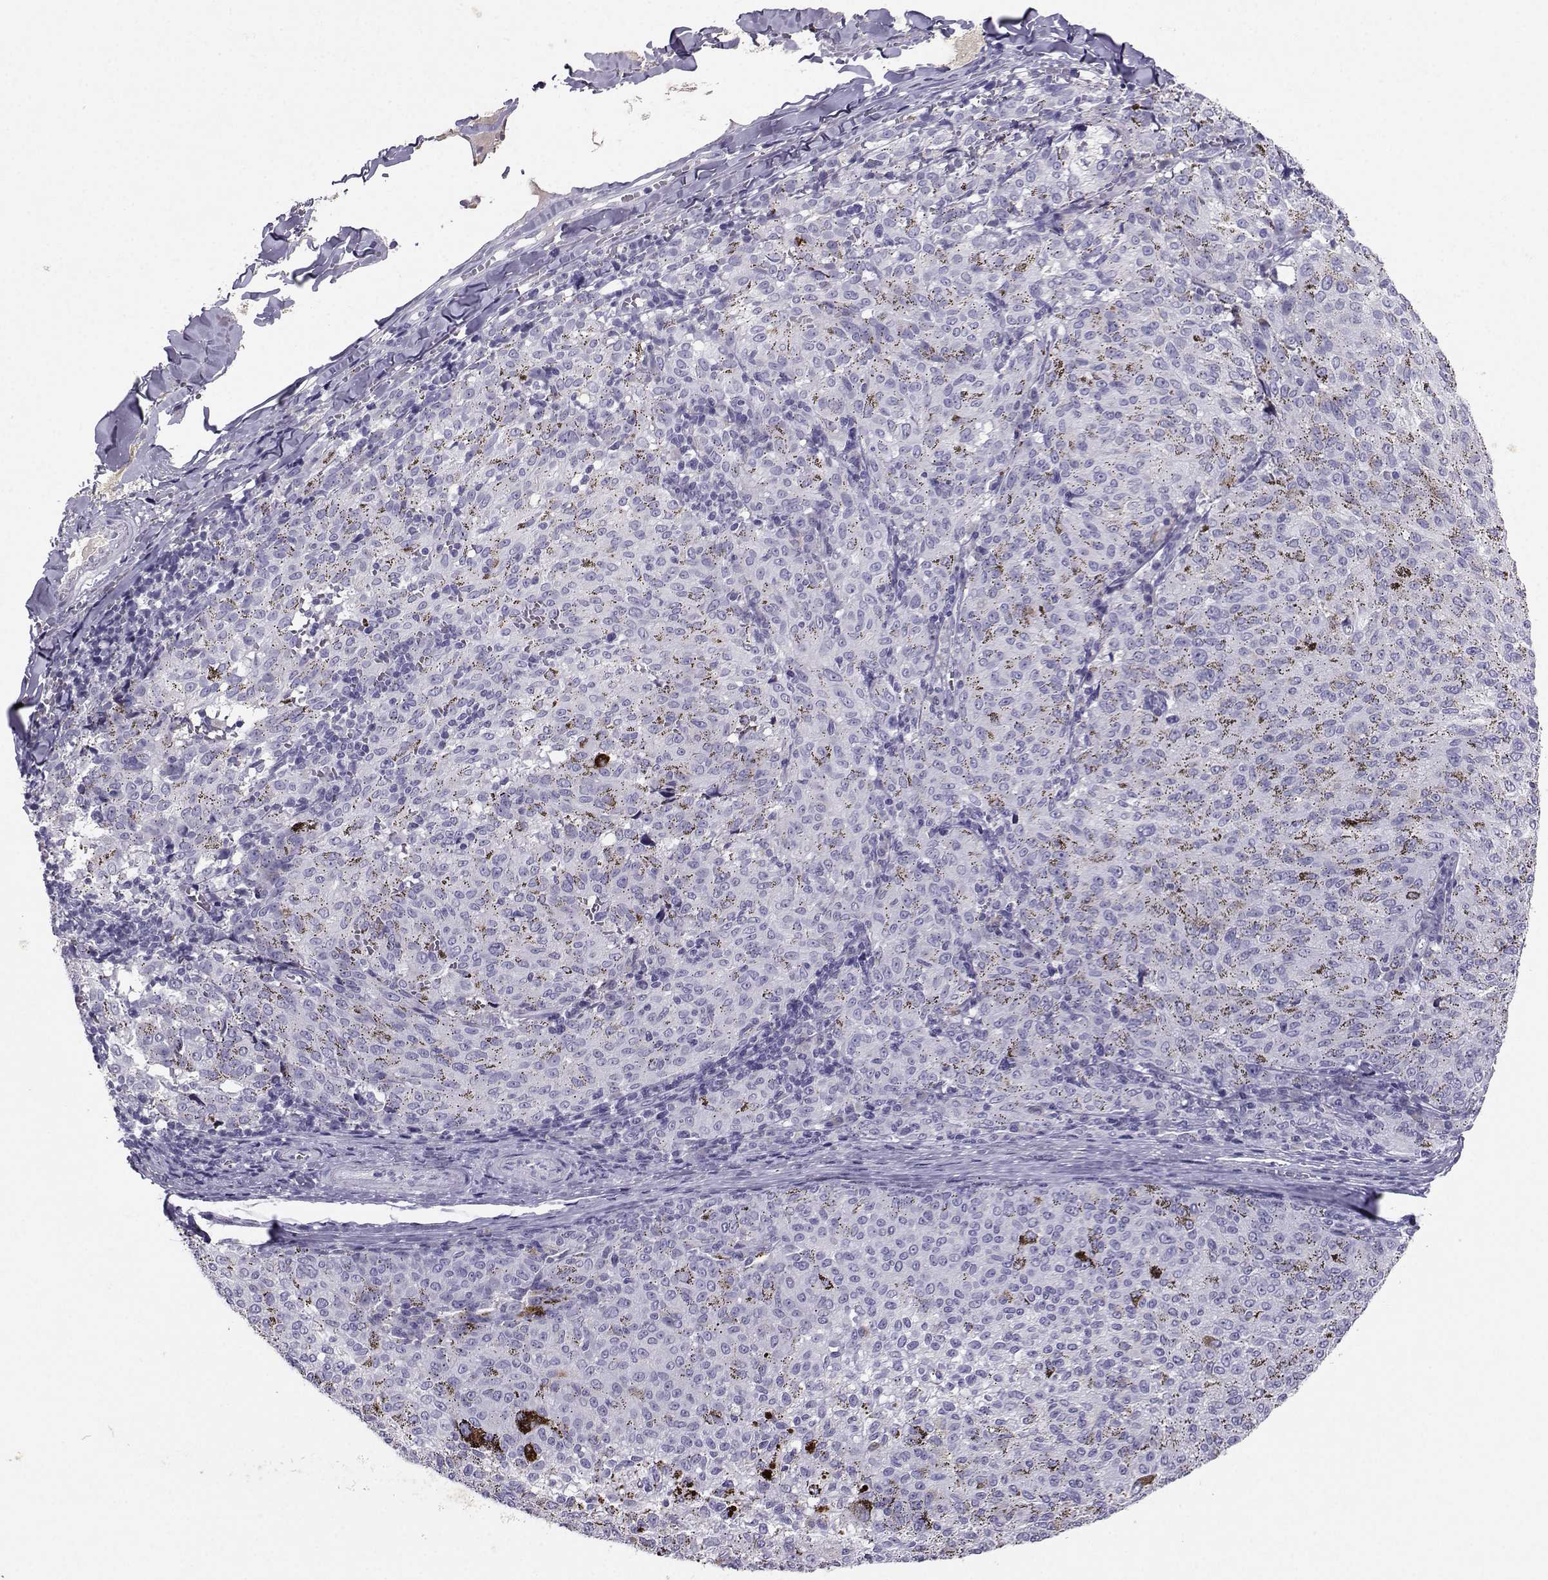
{"staining": {"intensity": "negative", "quantity": "none", "location": "none"}, "tissue": "melanoma", "cell_type": "Tumor cells", "image_type": "cancer", "snomed": [{"axis": "morphology", "description": "Malignant melanoma, NOS"}, {"axis": "topography", "description": "Skin"}], "caption": "DAB (3,3'-diaminobenzidine) immunohistochemical staining of human malignant melanoma shows no significant expression in tumor cells. (Stains: DAB IHC with hematoxylin counter stain, Microscopy: brightfield microscopy at high magnification).", "gene": "GRIK4", "patient": {"sex": "female", "age": 72}}